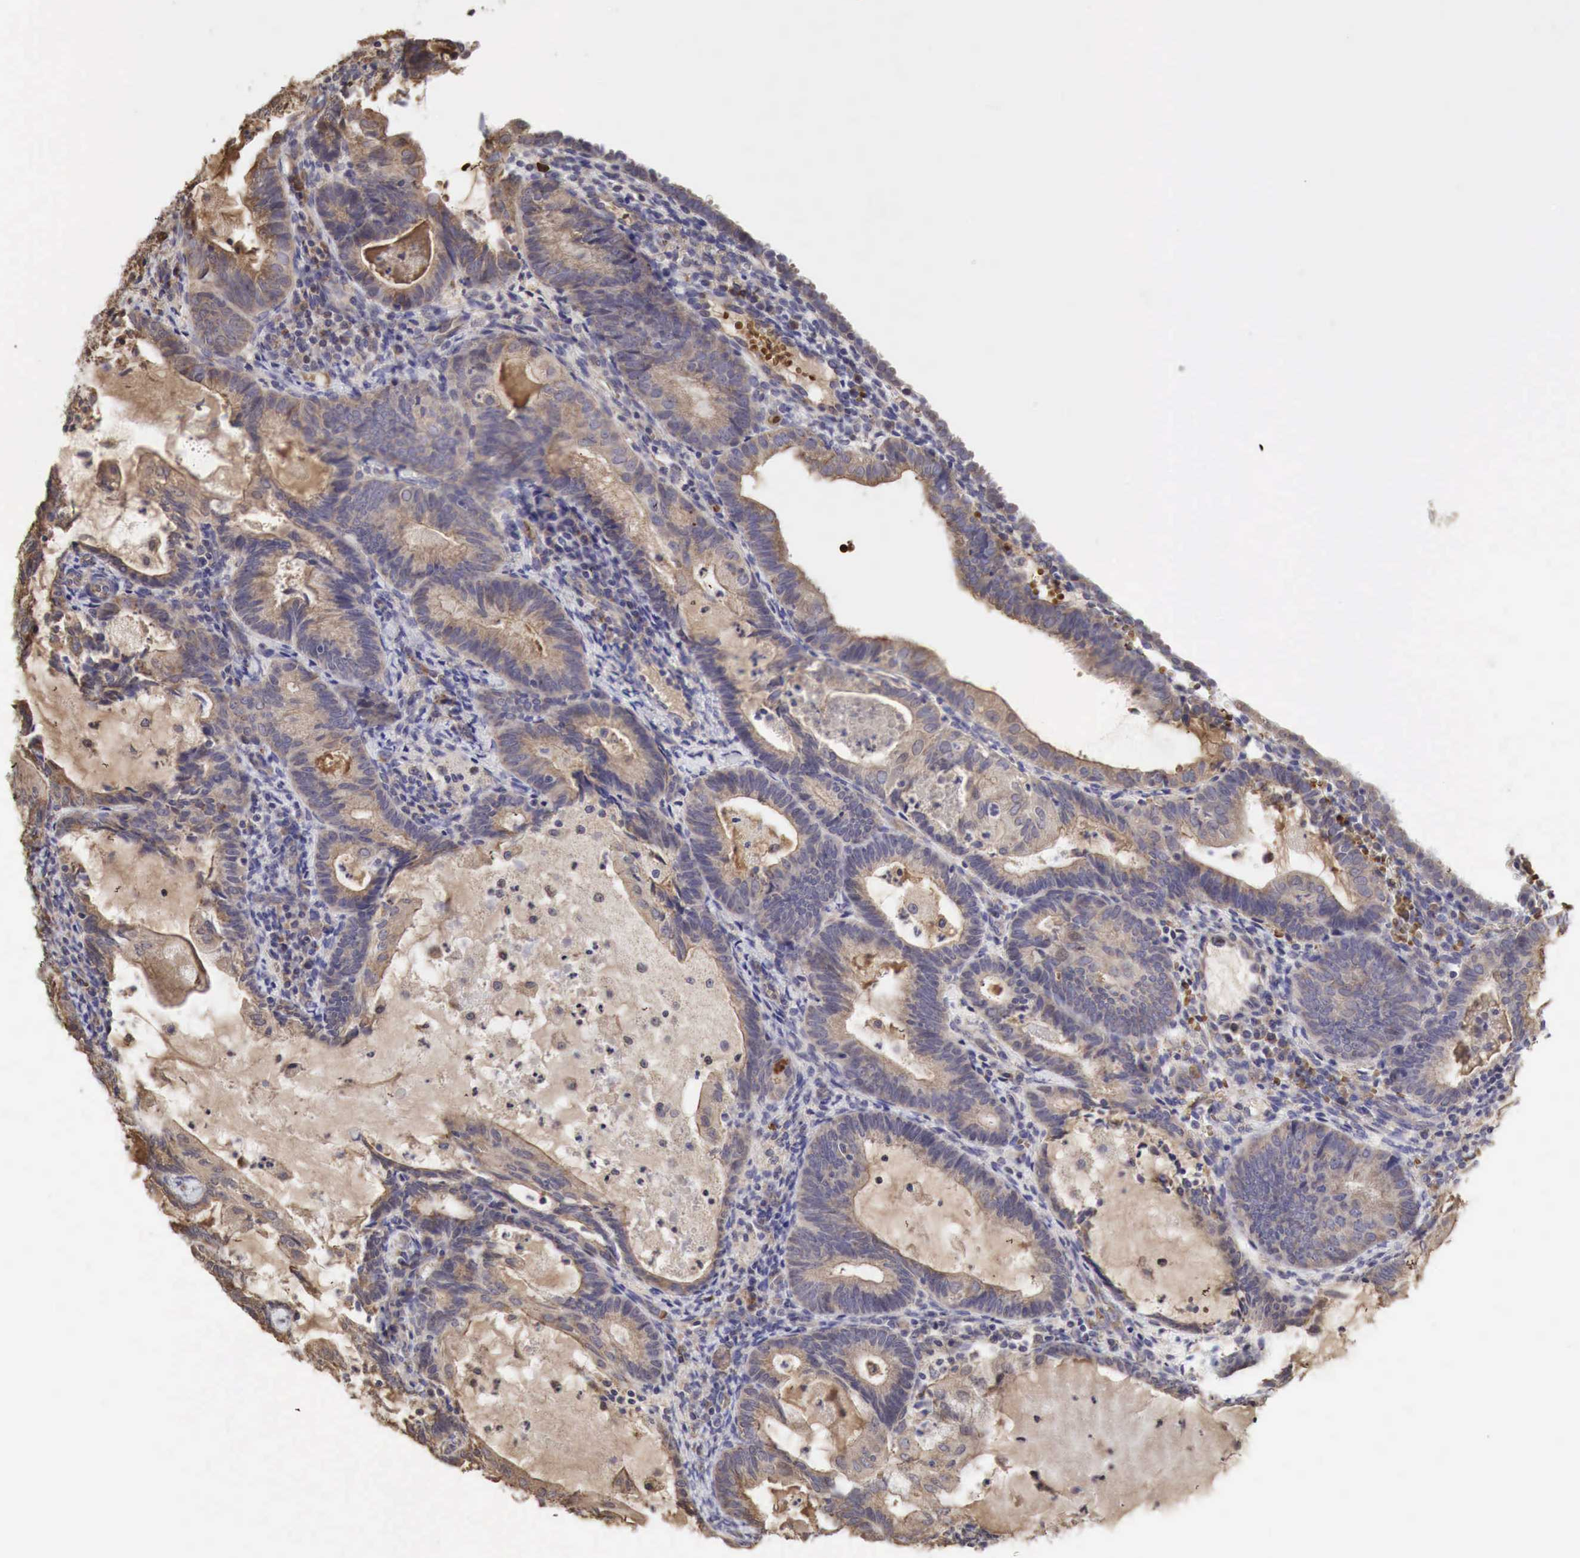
{"staining": {"intensity": "weak", "quantity": ">75%", "location": "cytoplasmic/membranous"}, "tissue": "endometrial cancer", "cell_type": "Tumor cells", "image_type": "cancer", "snomed": [{"axis": "morphology", "description": "Adenocarcinoma, NOS"}, {"axis": "topography", "description": "Endometrium"}], "caption": "Endometrial cancer (adenocarcinoma) stained for a protein displays weak cytoplasmic/membranous positivity in tumor cells.", "gene": "PABPC5", "patient": {"sex": "female", "age": 63}}